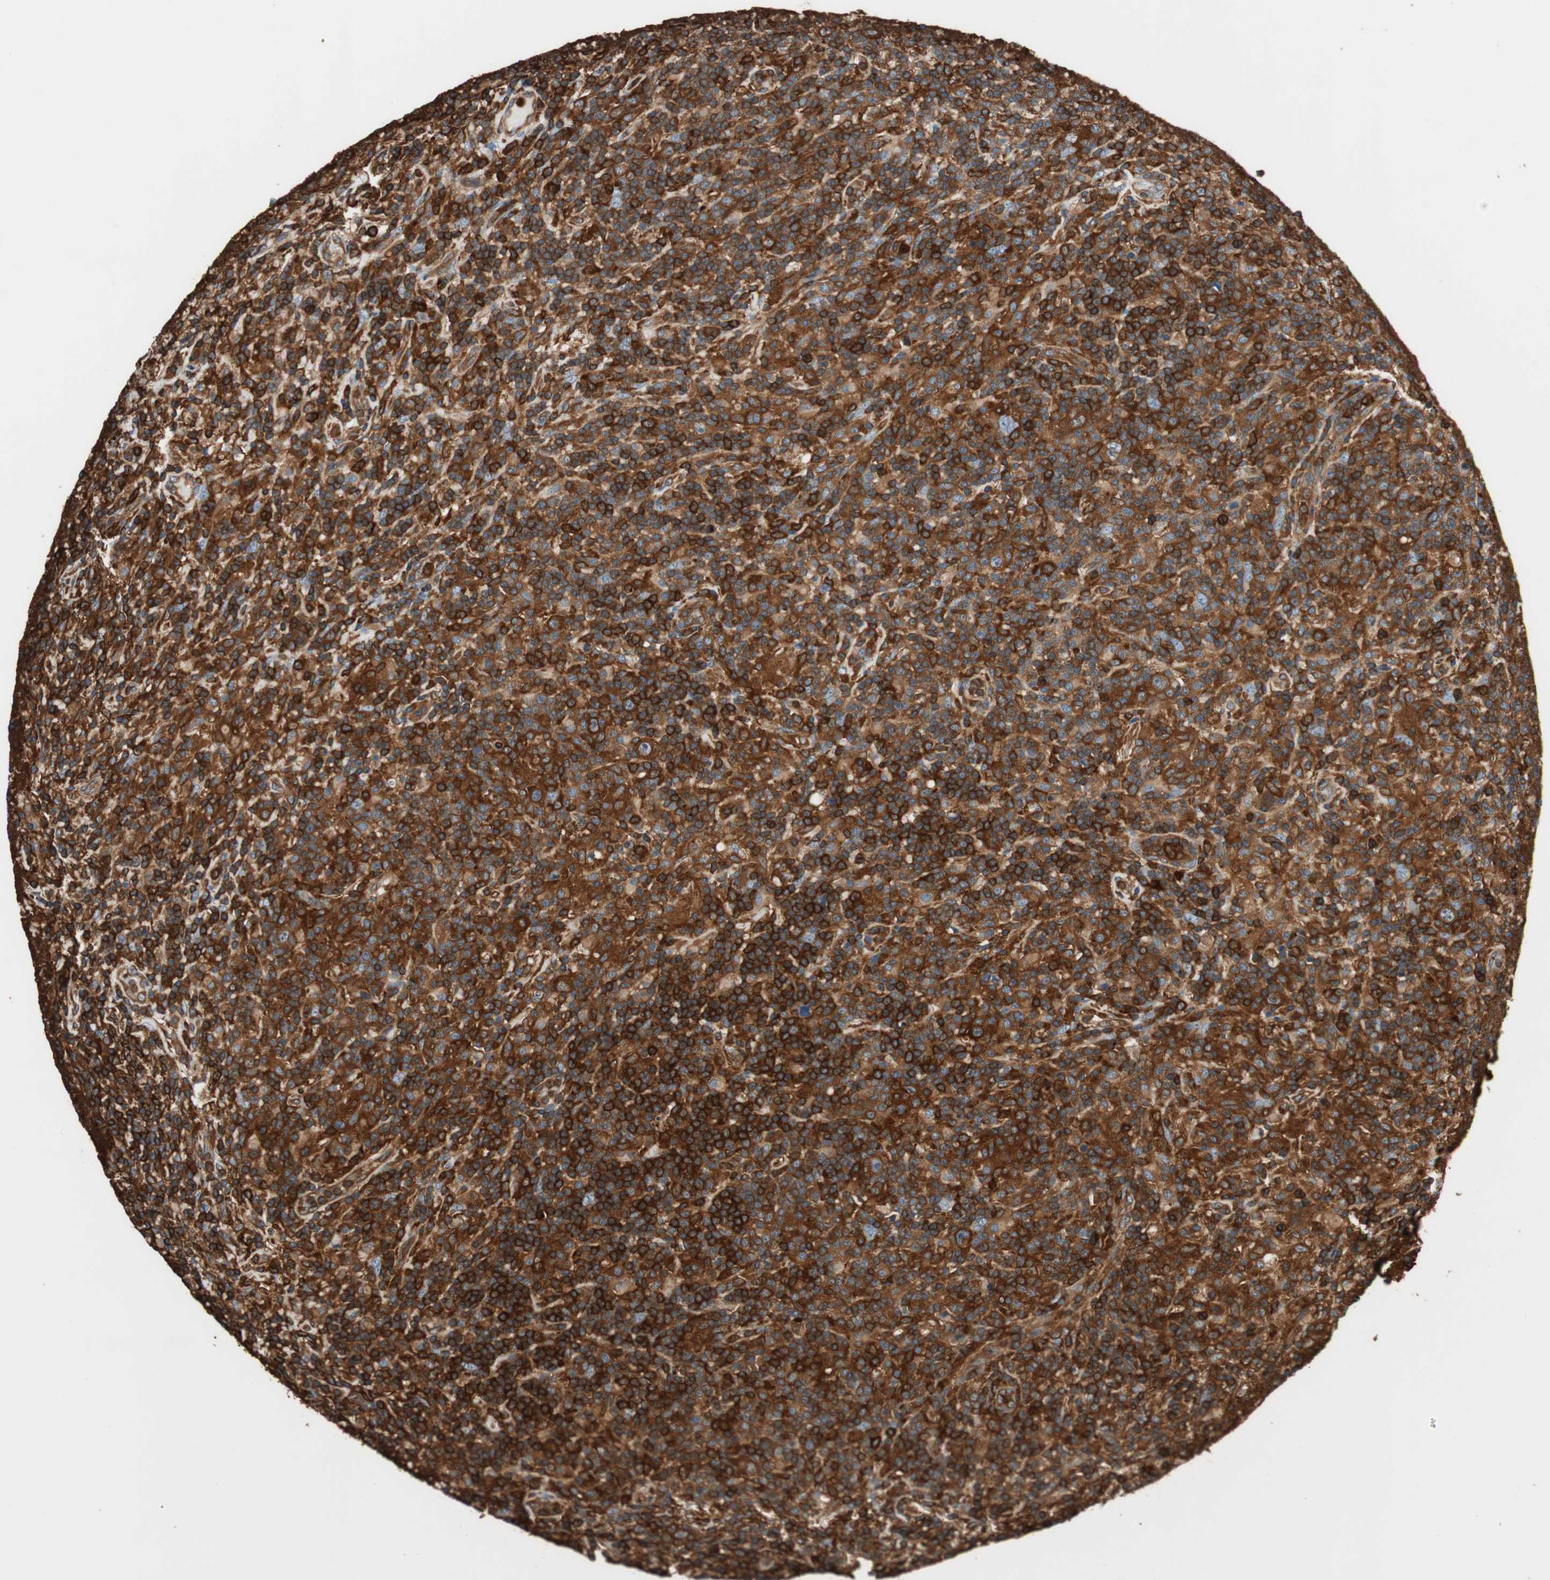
{"staining": {"intensity": "strong", "quantity": ">75%", "location": "cytoplasmic/membranous"}, "tissue": "lymphoma", "cell_type": "Tumor cells", "image_type": "cancer", "snomed": [{"axis": "morphology", "description": "Hodgkin's disease, NOS"}, {"axis": "topography", "description": "Lymph node"}], "caption": "This is an image of immunohistochemistry (IHC) staining of lymphoma, which shows strong expression in the cytoplasmic/membranous of tumor cells.", "gene": "VASP", "patient": {"sex": "male", "age": 70}}